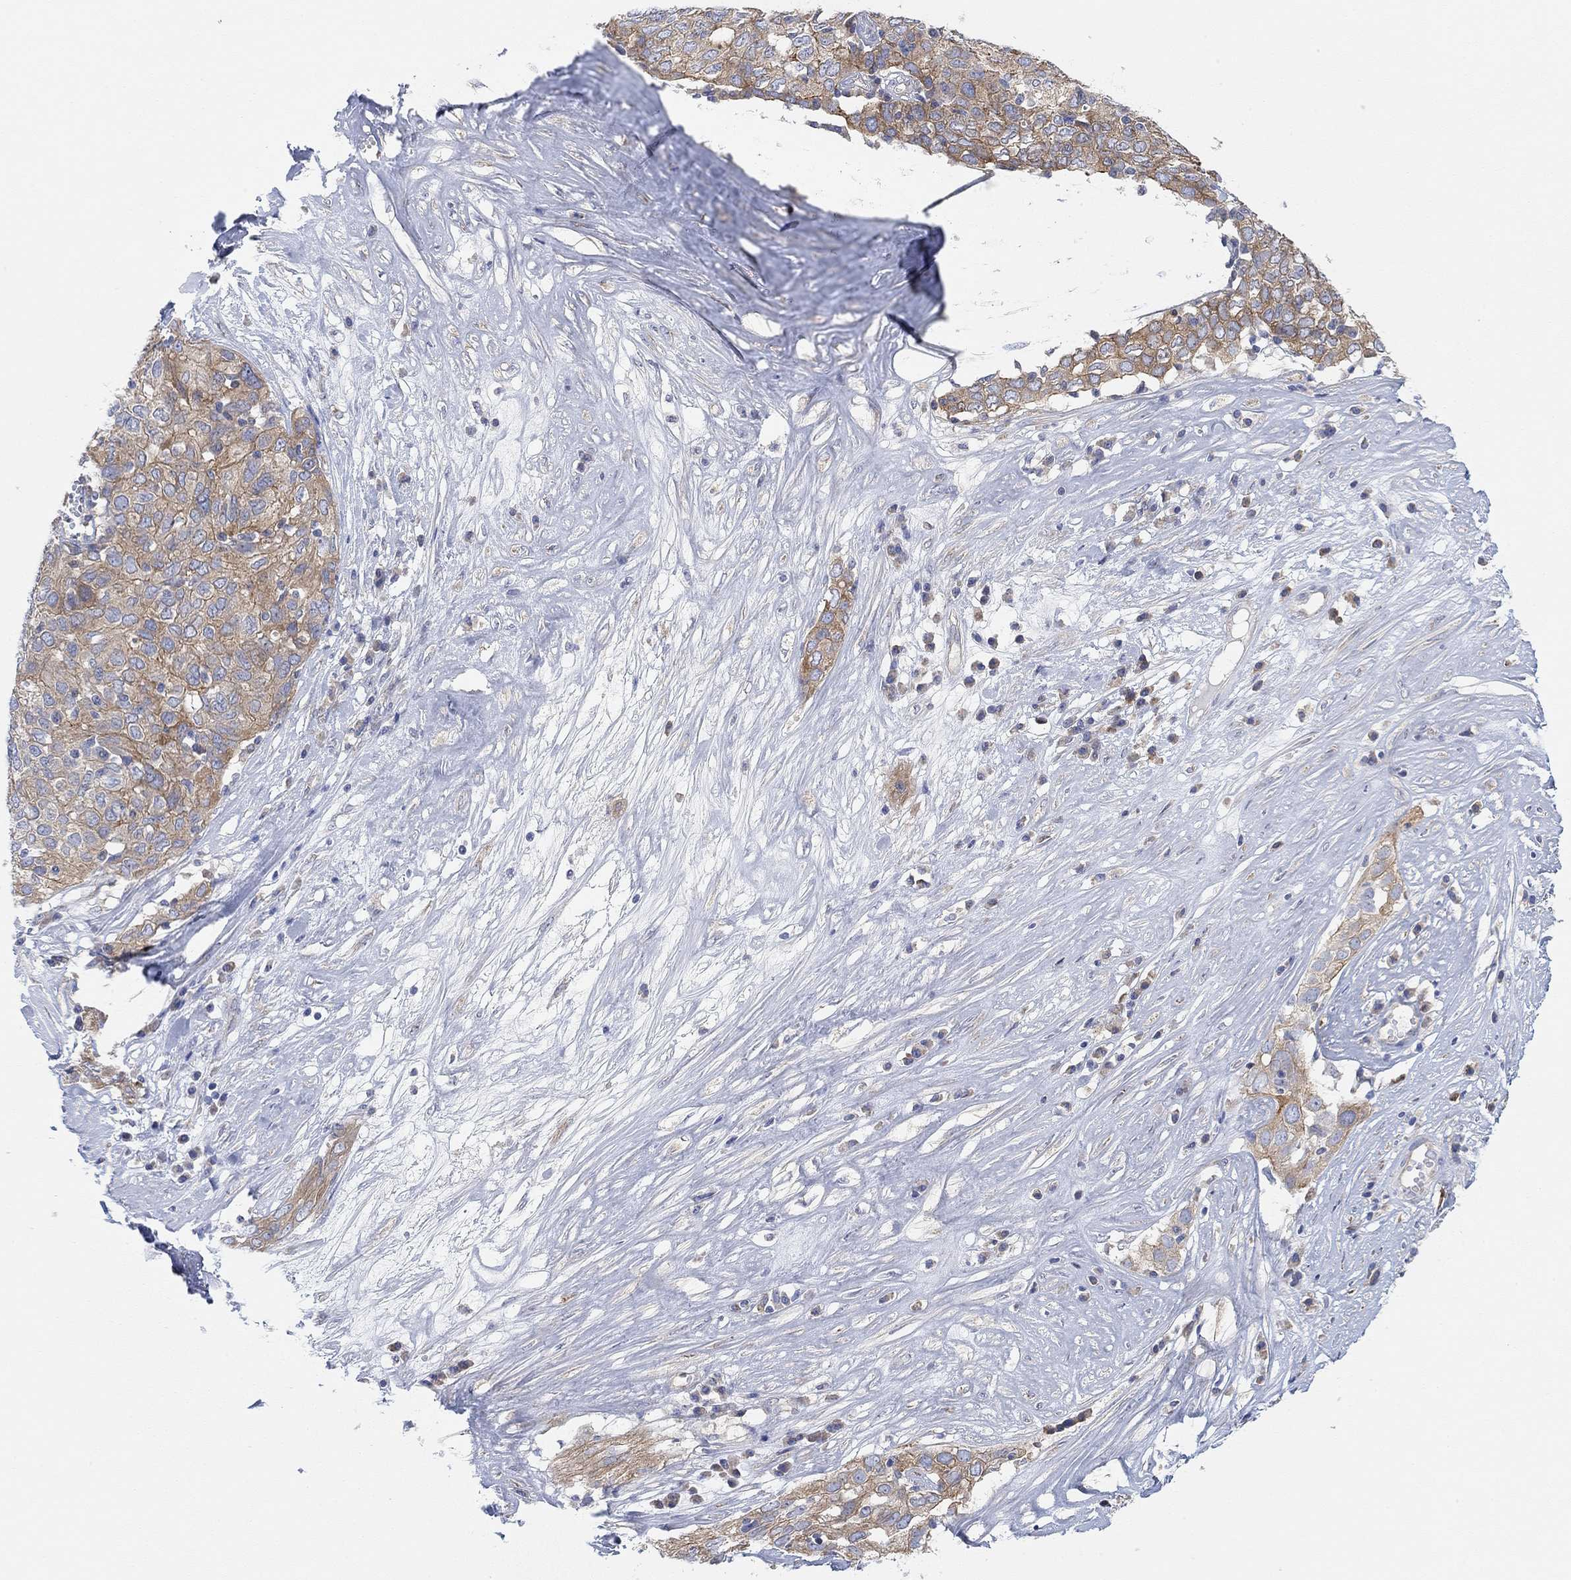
{"staining": {"intensity": "moderate", "quantity": "<25%", "location": "cytoplasmic/membranous"}, "tissue": "ovarian cancer", "cell_type": "Tumor cells", "image_type": "cancer", "snomed": [{"axis": "morphology", "description": "Carcinoma, endometroid"}, {"axis": "topography", "description": "Ovary"}], "caption": "Moderate cytoplasmic/membranous positivity is seen in approximately <25% of tumor cells in ovarian endometroid carcinoma.", "gene": "RGS1", "patient": {"sex": "female", "age": 50}}